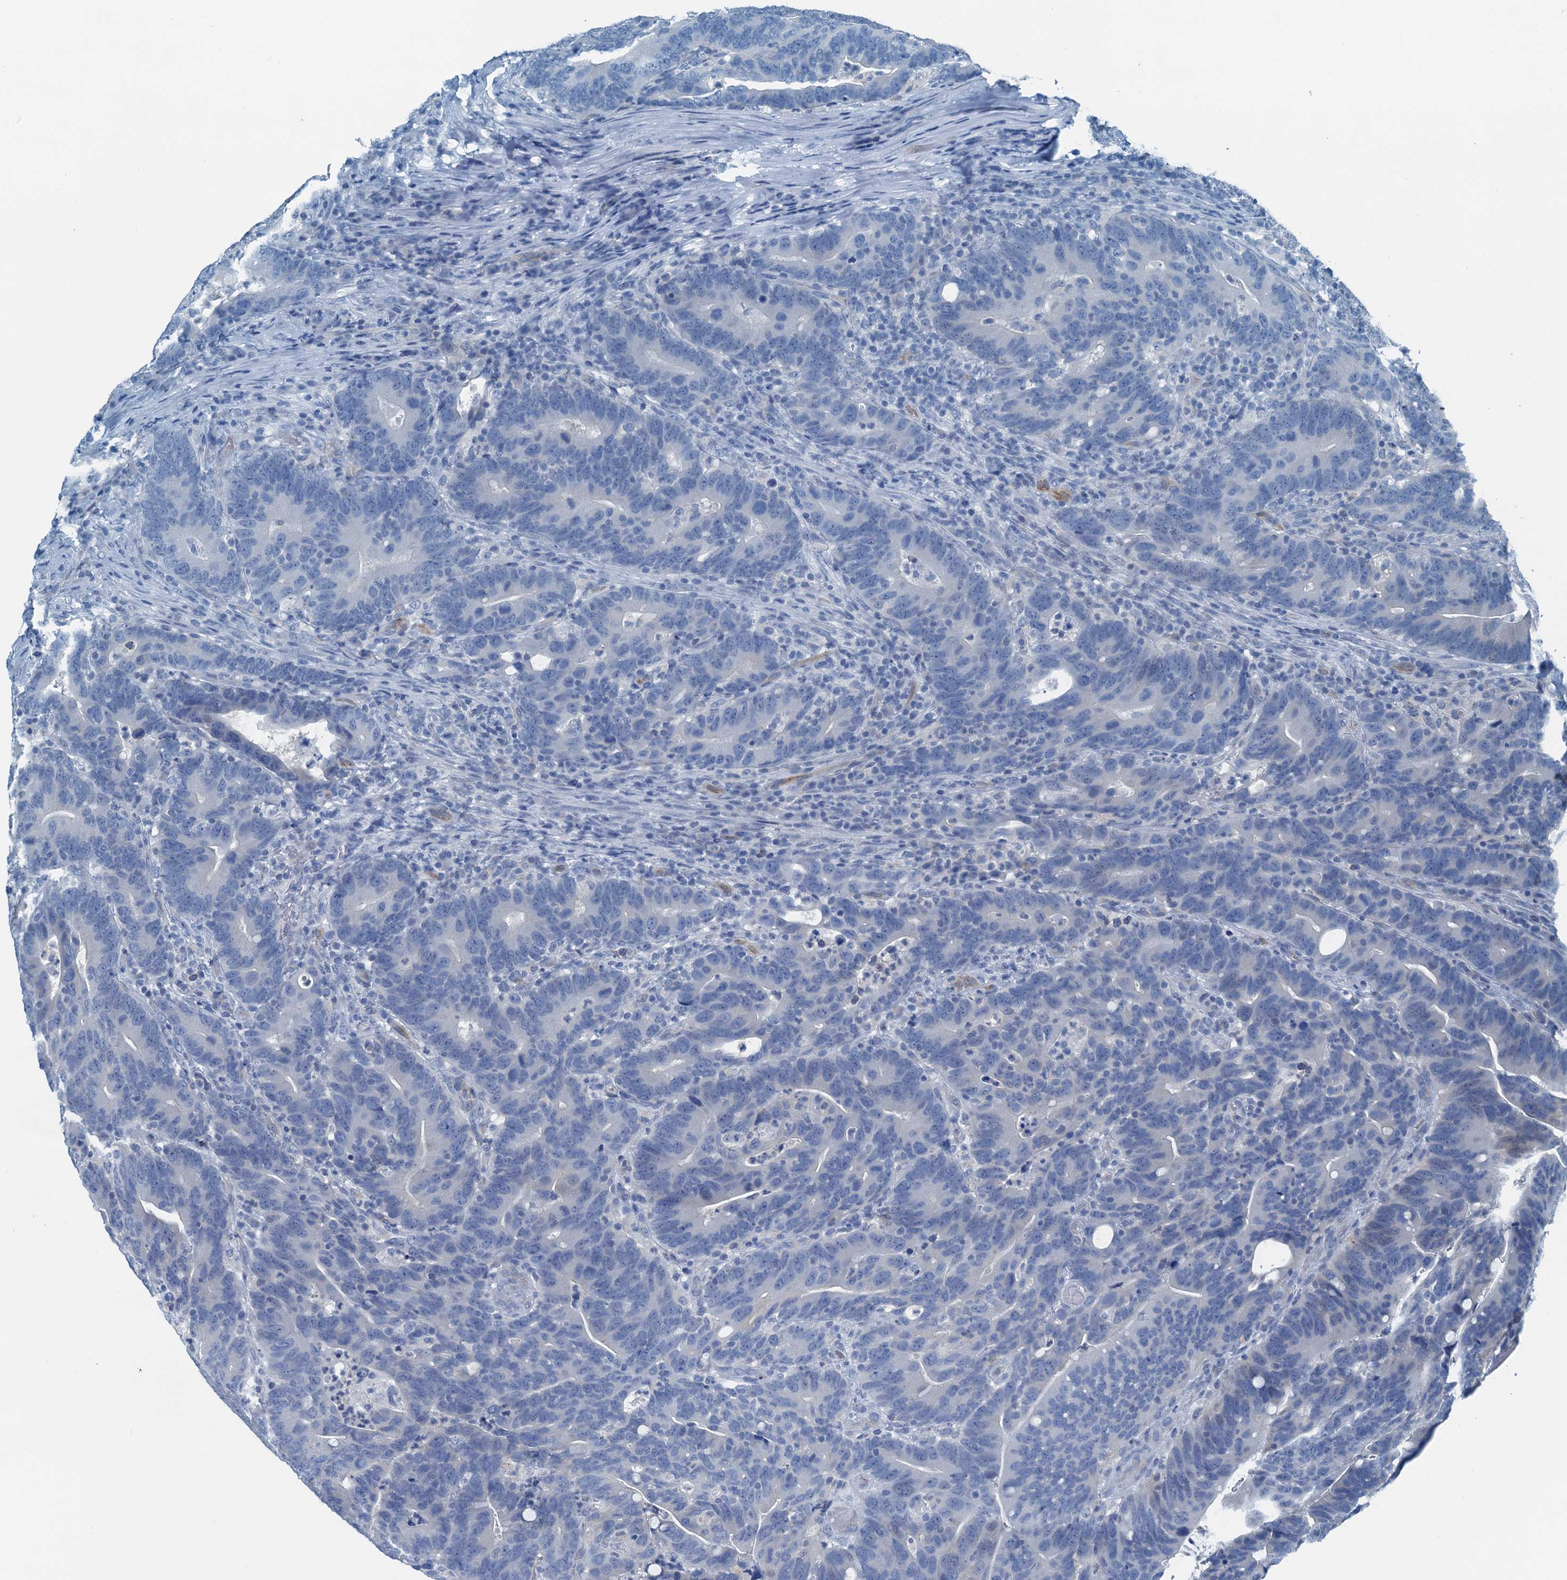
{"staining": {"intensity": "negative", "quantity": "none", "location": "none"}, "tissue": "colorectal cancer", "cell_type": "Tumor cells", "image_type": "cancer", "snomed": [{"axis": "morphology", "description": "Adenocarcinoma, NOS"}, {"axis": "topography", "description": "Colon"}], "caption": "Colorectal adenocarcinoma stained for a protein using immunohistochemistry demonstrates no expression tumor cells.", "gene": "GFOD2", "patient": {"sex": "female", "age": 66}}